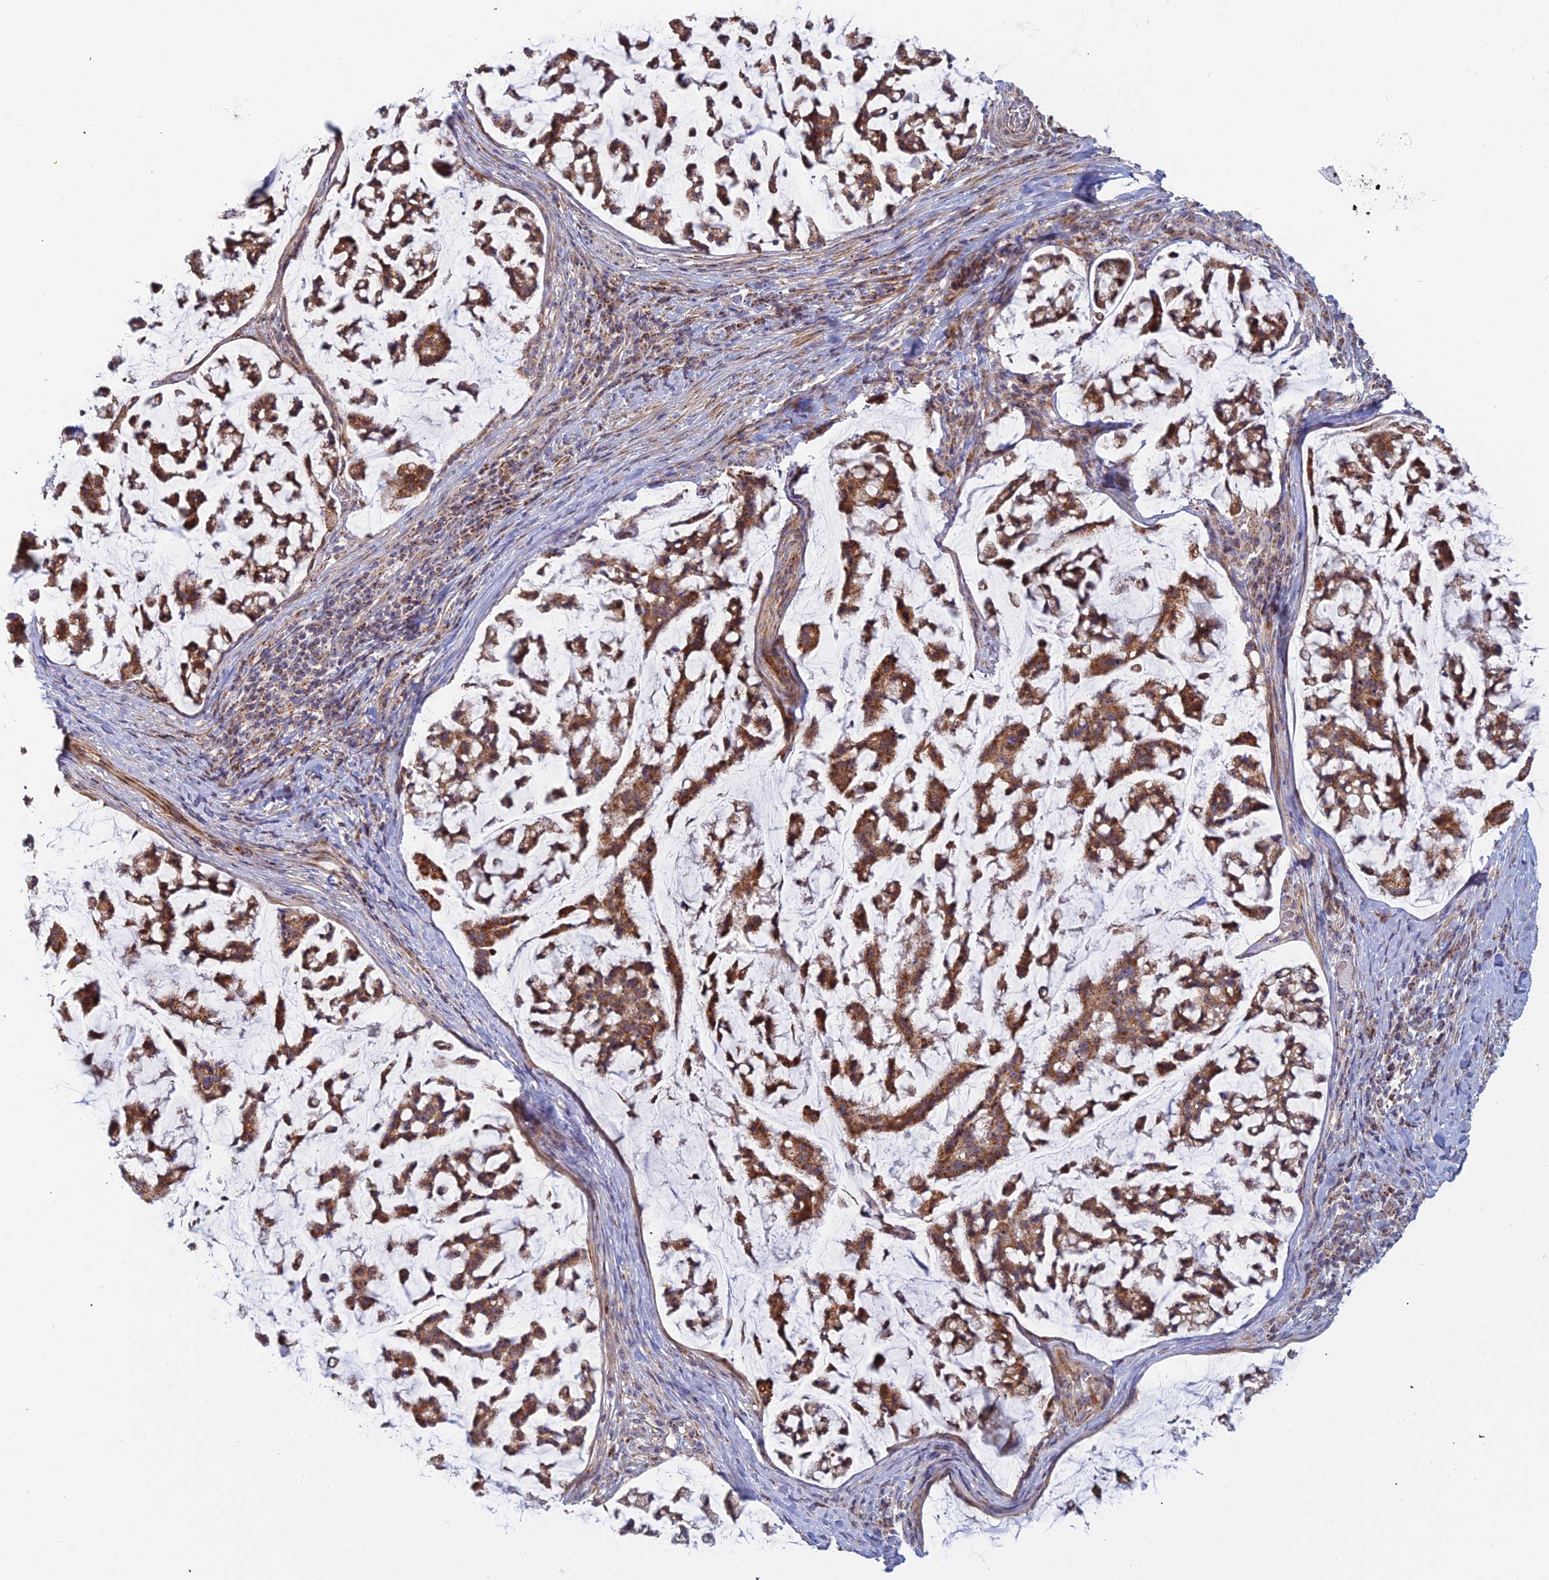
{"staining": {"intensity": "moderate", "quantity": ">75%", "location": "cytoplasmic/membranous"}, "tissue": "stomach cancer", "cell_type": "Tumor cells", "image_type": "cancer", "snomed": [{"axis": "morphology", "description": "Adenocarcinoma, NOS"}, {"axis": "topography", "description": "Stomach, lower"}], "caption": "DAB (3,3'-diaminobenzidine) immunohistochemical staining of human stomach cancer (adenocarcinoma) demonstrates moderate cytoplasmic/membranous protein expression in approximately >75% of tumor cells.", "gene": "SLC35F4", "patient": {"sex": "male", "age": 67}}